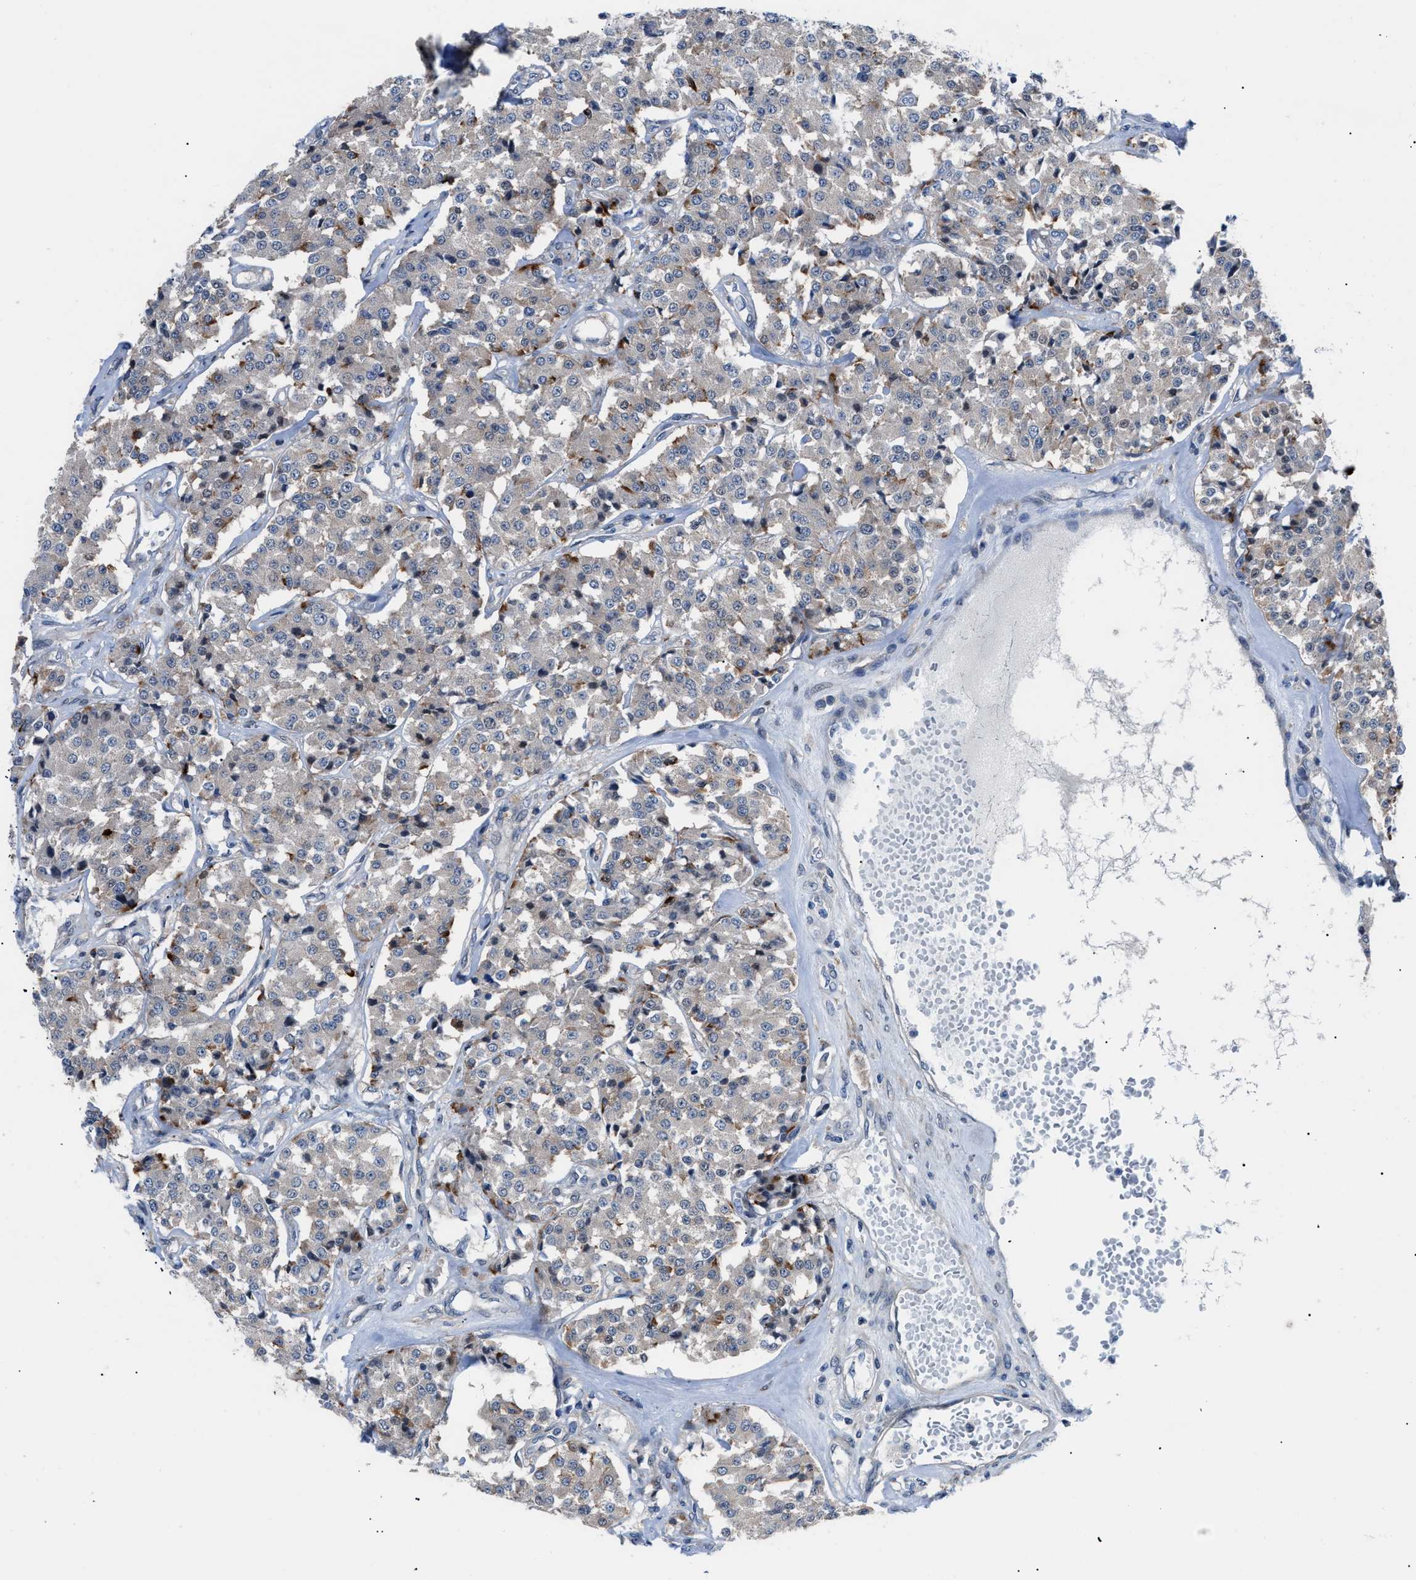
{"staining": {"intensity": "weak", "quantity": "25%-75%", "location": "cytoplasmic/membranous"}, "tissue": "carcinoid", "cell_type": "Tumor cells", "image_type": "cancer", "snomed": [{"axis": "morphology", "description": "Carcinoid, malignant, NOS"}, {"axis": "topography", "description": "Pancreas"}], "caption": "IHC photomicrograph of neoplastic tissue: carcinoid (malignant) stained using immunohistochemistry shows low levels of weak protein expression localized specifically in the cytoplasmic/membranous of tumor cells, appearing as a cytoplasmic/membranous brown color.", "gene": "TMEM45B", "patient": {"sex": "male", "age": 41}}